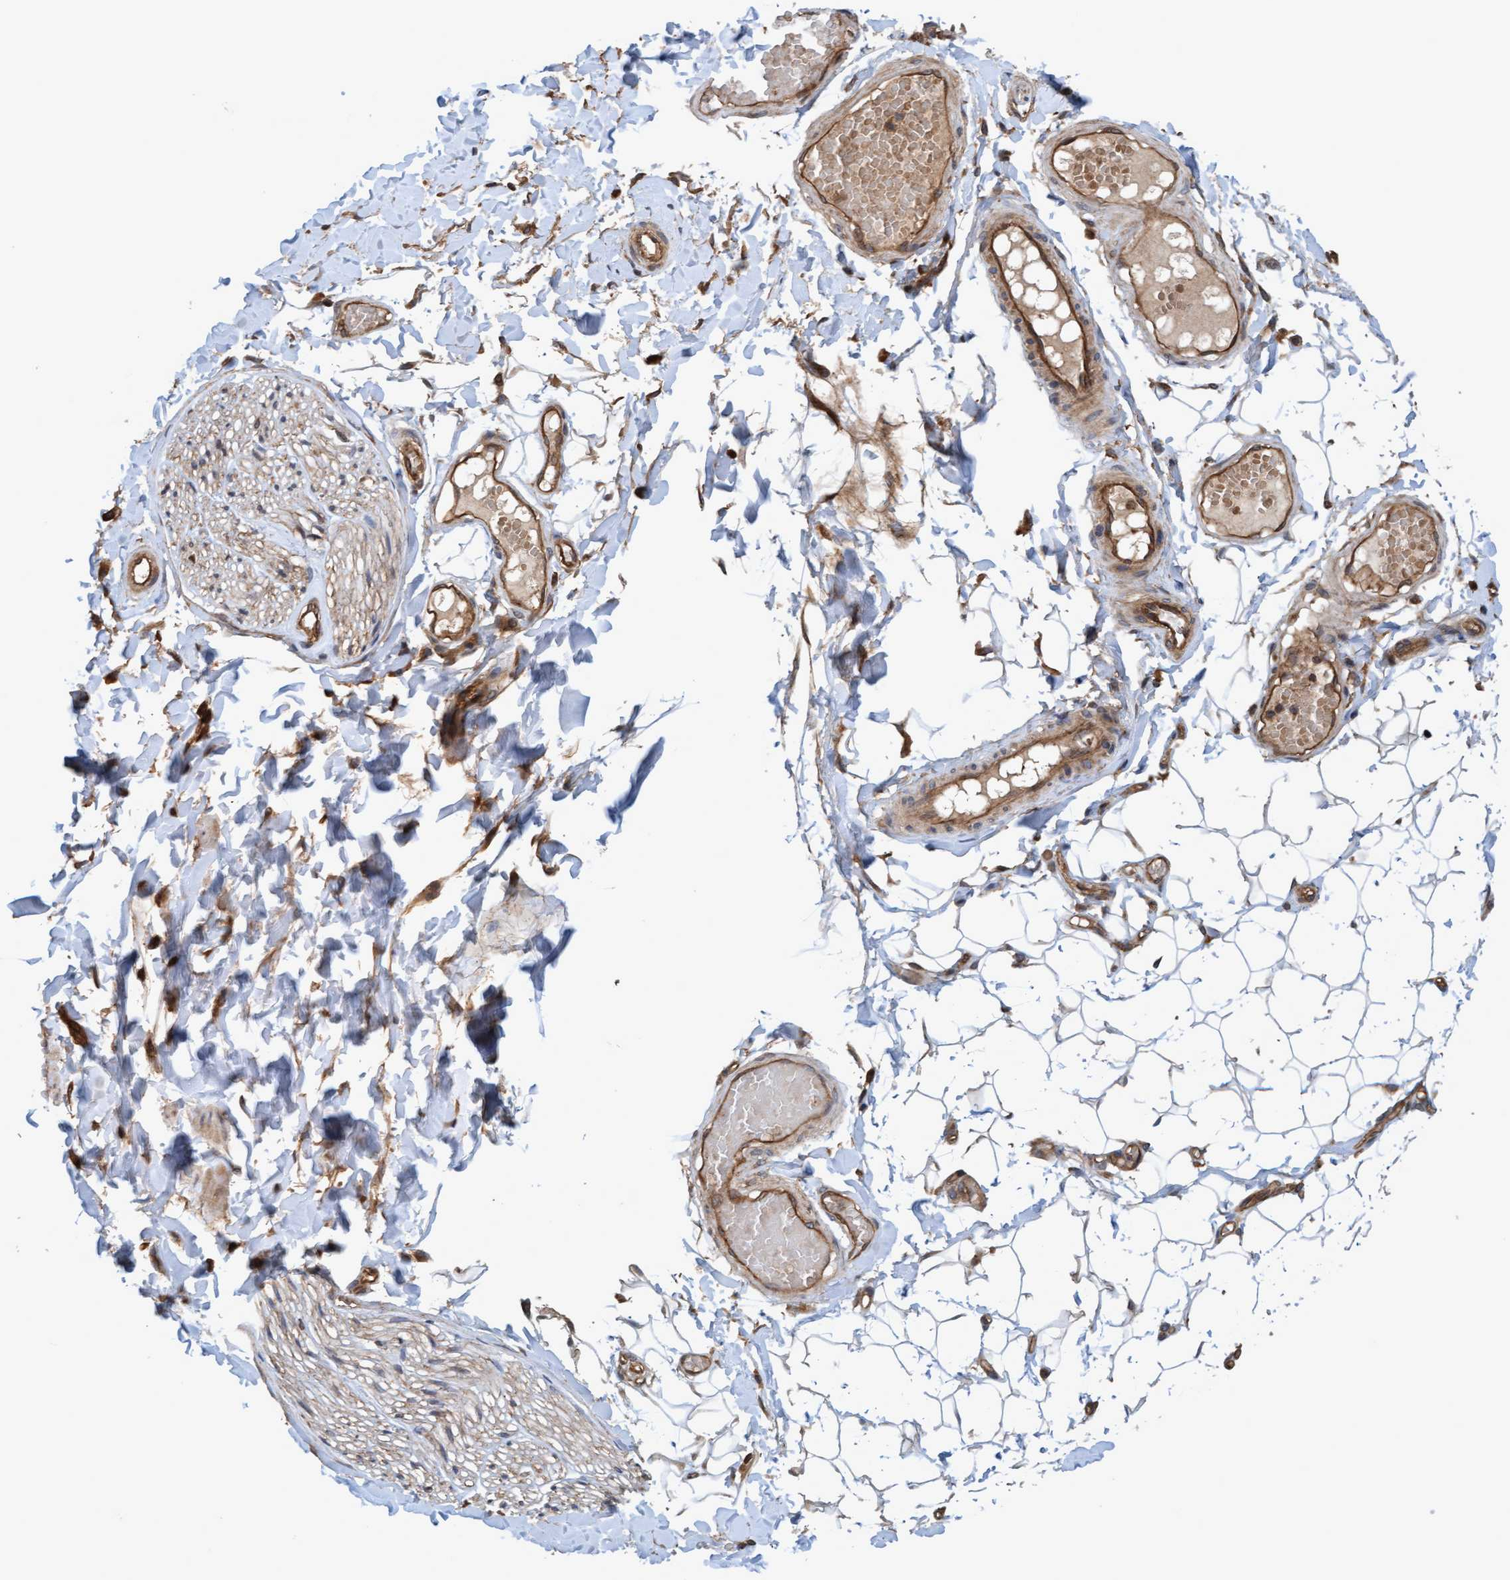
{"staining": {"intensity": "moderate", "quantity": "25%-75%", "location": "cytoplasmic/membranous"}, "tissue": "adipose tissue", "cell_type": "Adipocytes", "image_type": "normal", "snomed": [{"axis": "morphology", "description": "Normal tissue, NOS"}, {"axis": "topography", "description": "Adipose tissue"}, {"axis": "topography", "description": "Vascular tissue"}, {"axis": "topography", "description": "Peripheral nerve tissue"}], "caption": "The immunohistochemical stain shows moderate cytoplasmic/membranous staining in adipocytes of unremarkable adipose tissue. The staining was performed using DAB, with brown indicating positive protein expression. Nuclei are stained blue with hematoxylin.", "gene": "ERAL1", "patient": {"sex": "male", "age": 25}}